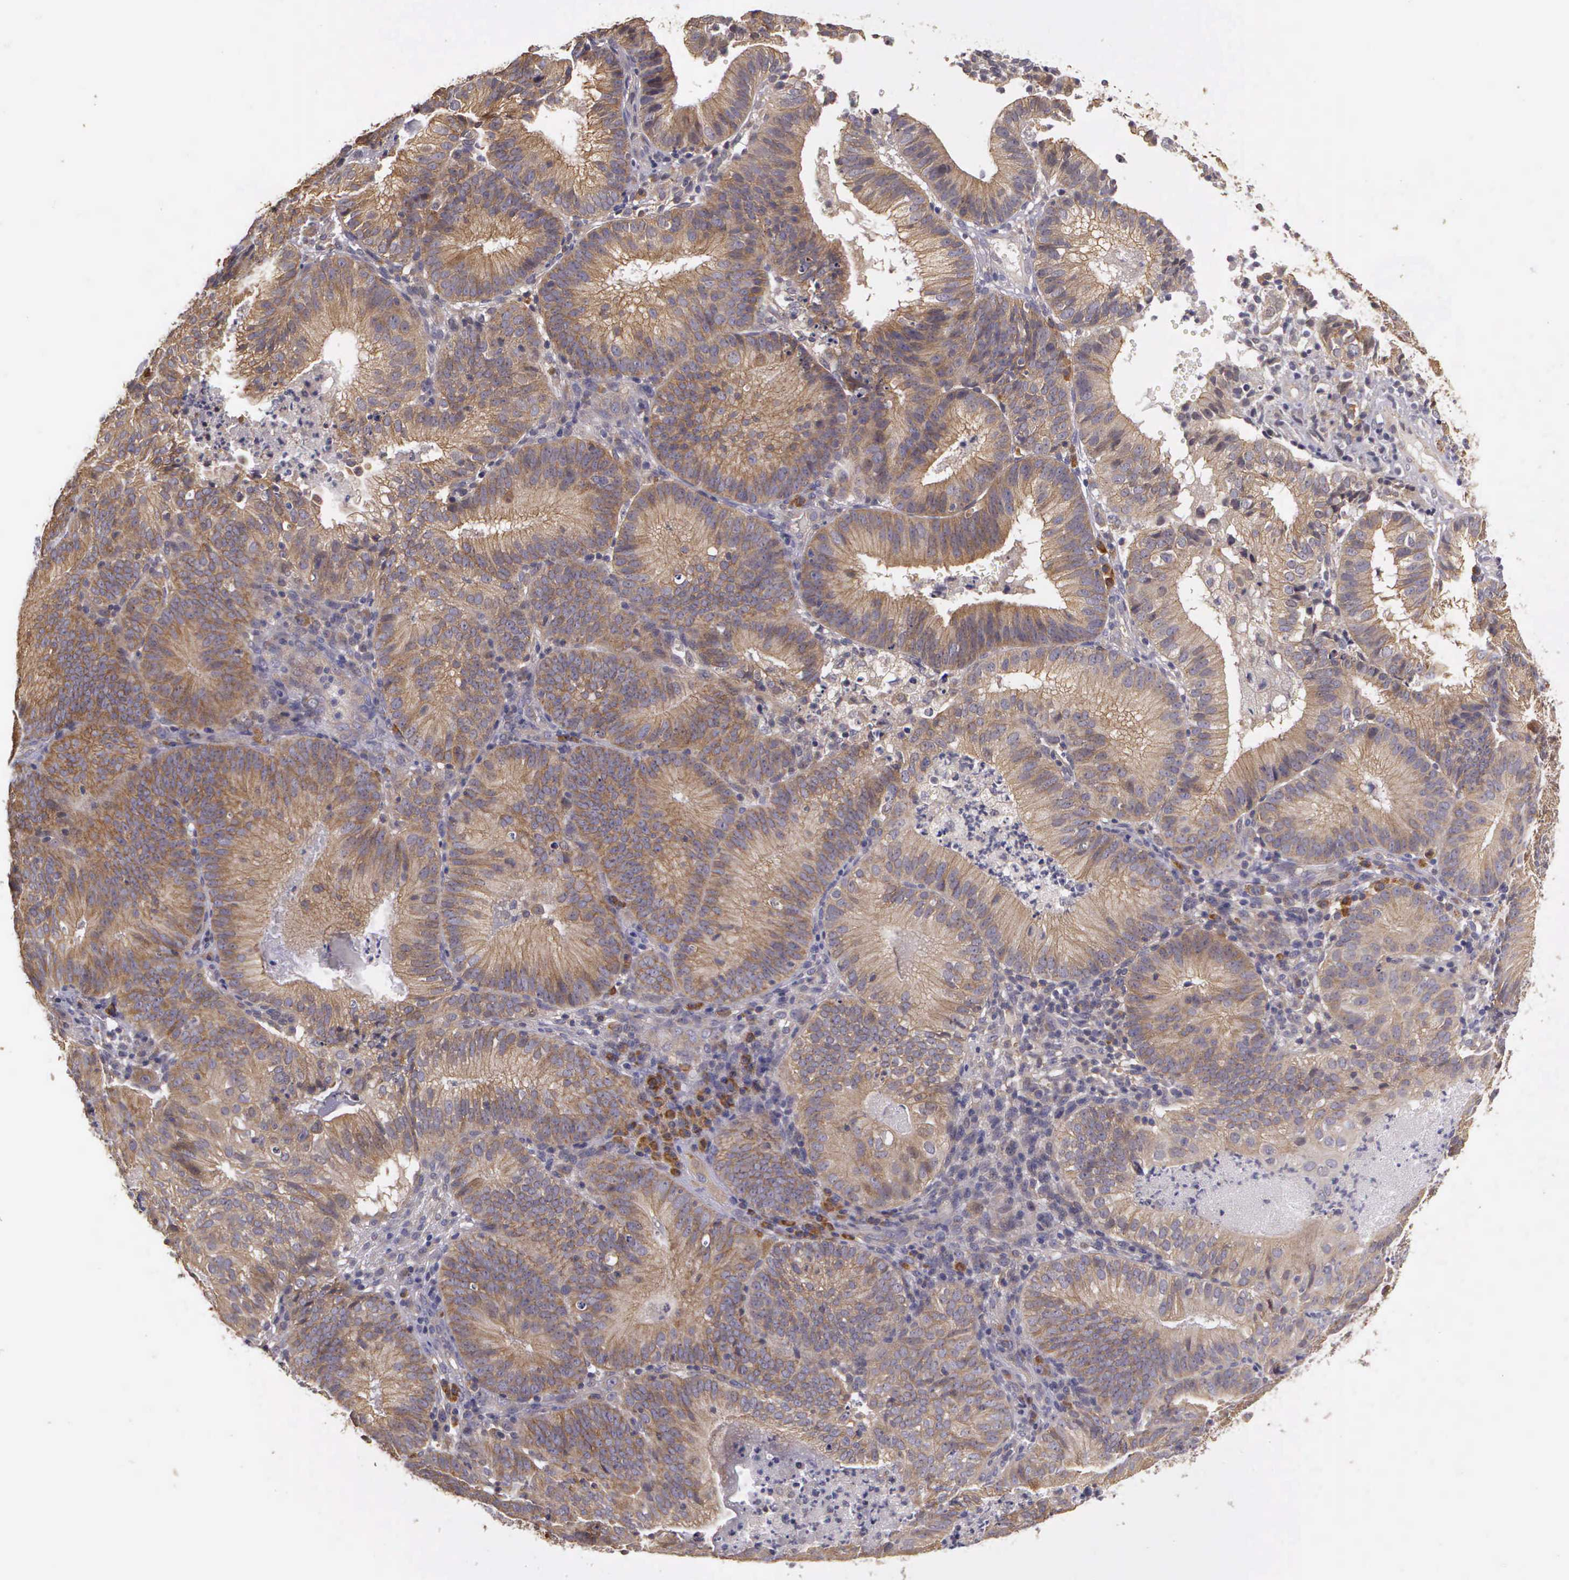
{"staining": {"intensity": "strong", "quantity": ">75%", "location": "cytoplasmic/membranous"}, "tissue": "cervical cancer", "cell_type": "Tumor cells", "image_type": "cancer", "snomed": [{"axis": "morphology", "description": "Adenocarcinoma, NOS"}, {"axis": "topography", "description": "Cervix"}], "caption": "IHC of human cervical adenocarcinoma displays high levels of strong cytoplasmic/membranous positivity in approximately >75% of tumor cells. (Brightfield microscopy of DAB IHC at high magnification).", "gene": "EIF5", "patient": {"sex": "female", "age": 60}}